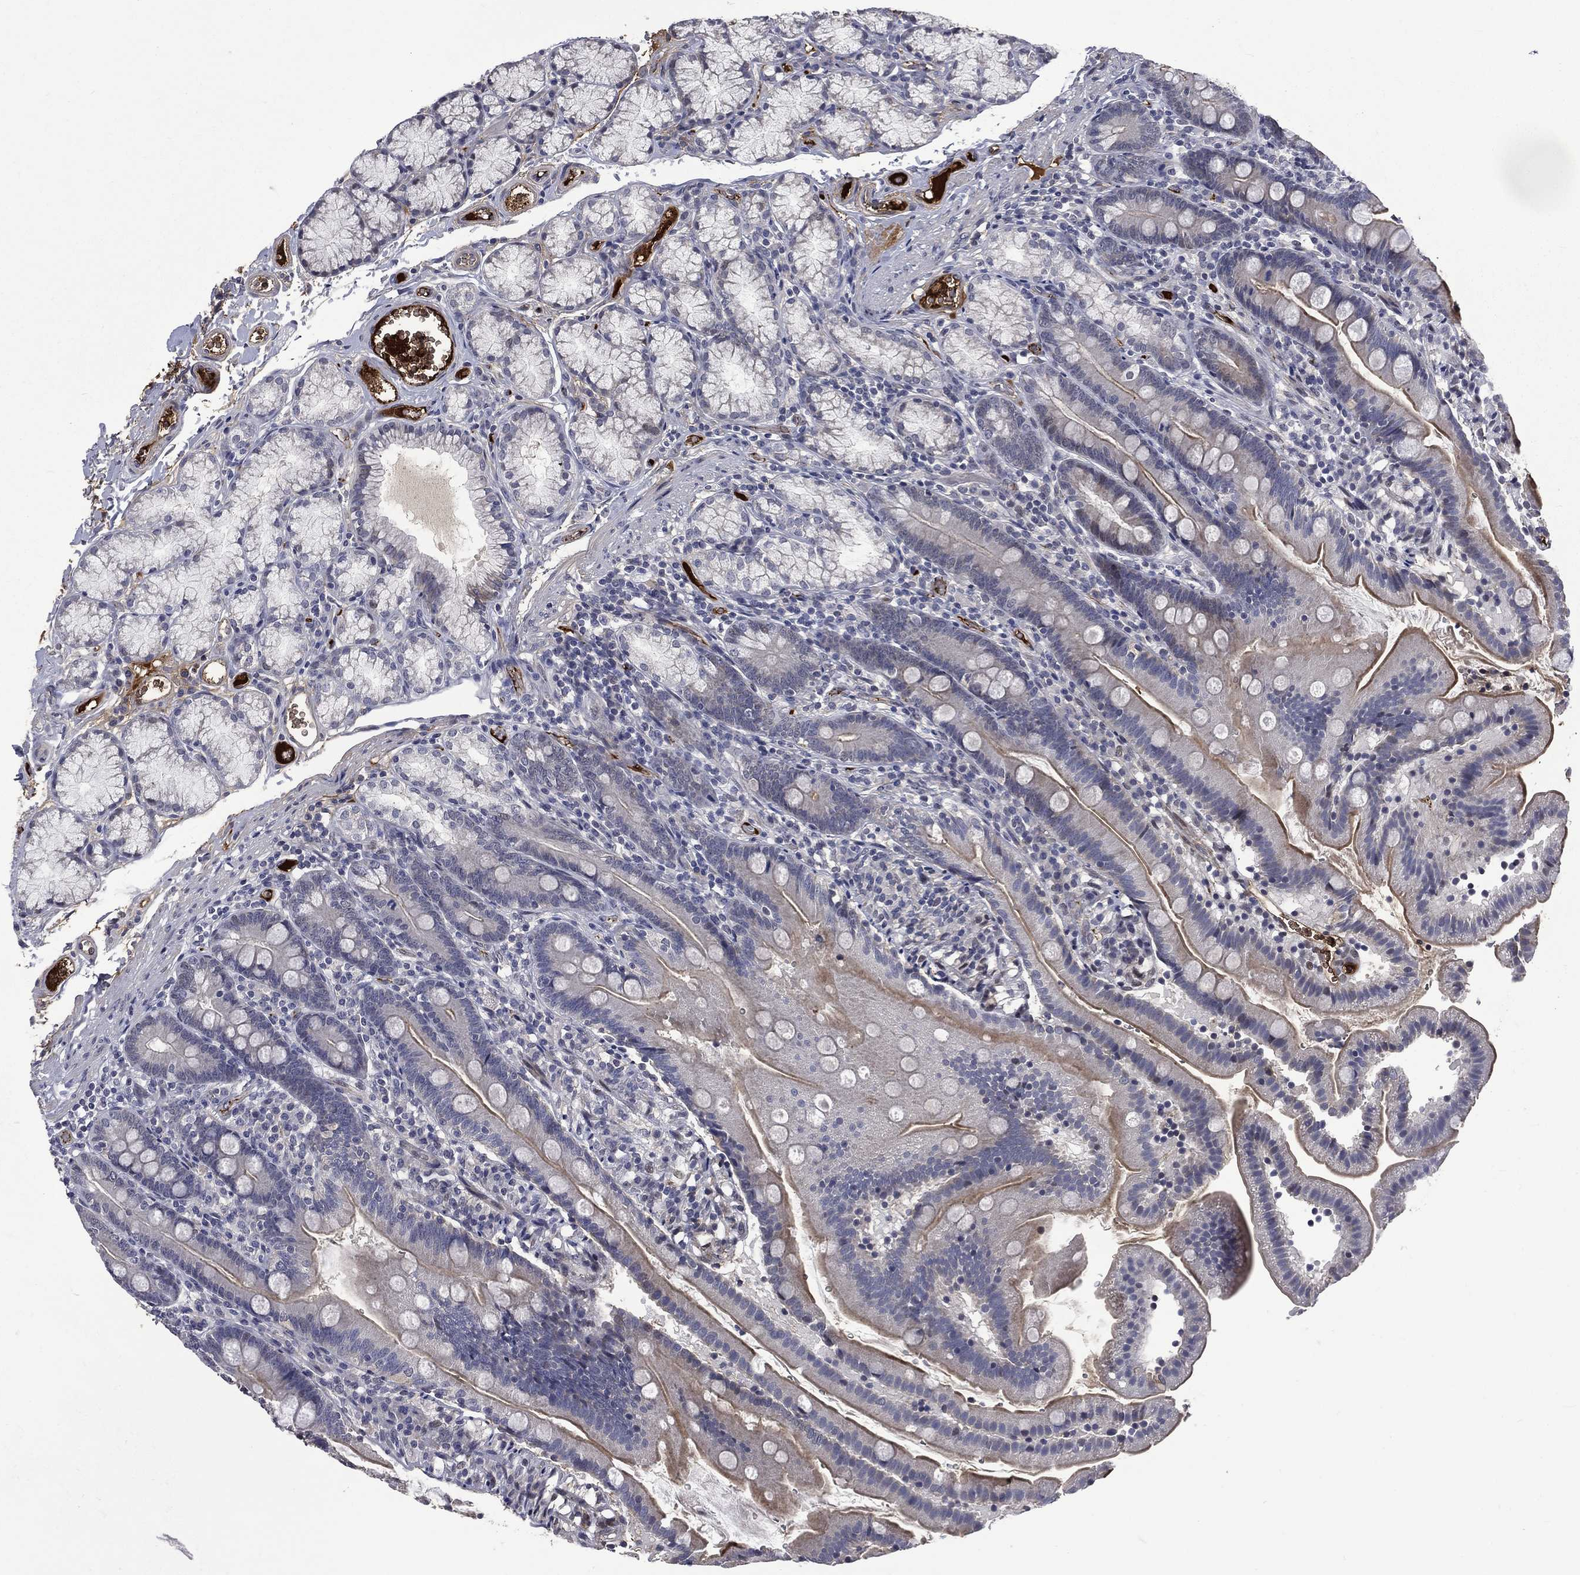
{"staining": {"intensity": "moderate", "quantity": "<25%", "location": "cytoplasmic/membranous"}, "tissue": "duodenum", "cell_type": "Glandular cells", "image_type": "normal", "snomed": [{"axis": "morphology", "description": "Normal tissue, NOS"}, {"axis": "topography", "description": "Duodenum"}], "caption": "A high-resolution micrograph shows immunohistochemistry (IHC) staining of normal duodenum, which demonstrates moderate cytoplasmic/membranous positivity in about <25% of glandular cells.", "gene": "FGG", "patient": {"sex": "female", "age": 67}}